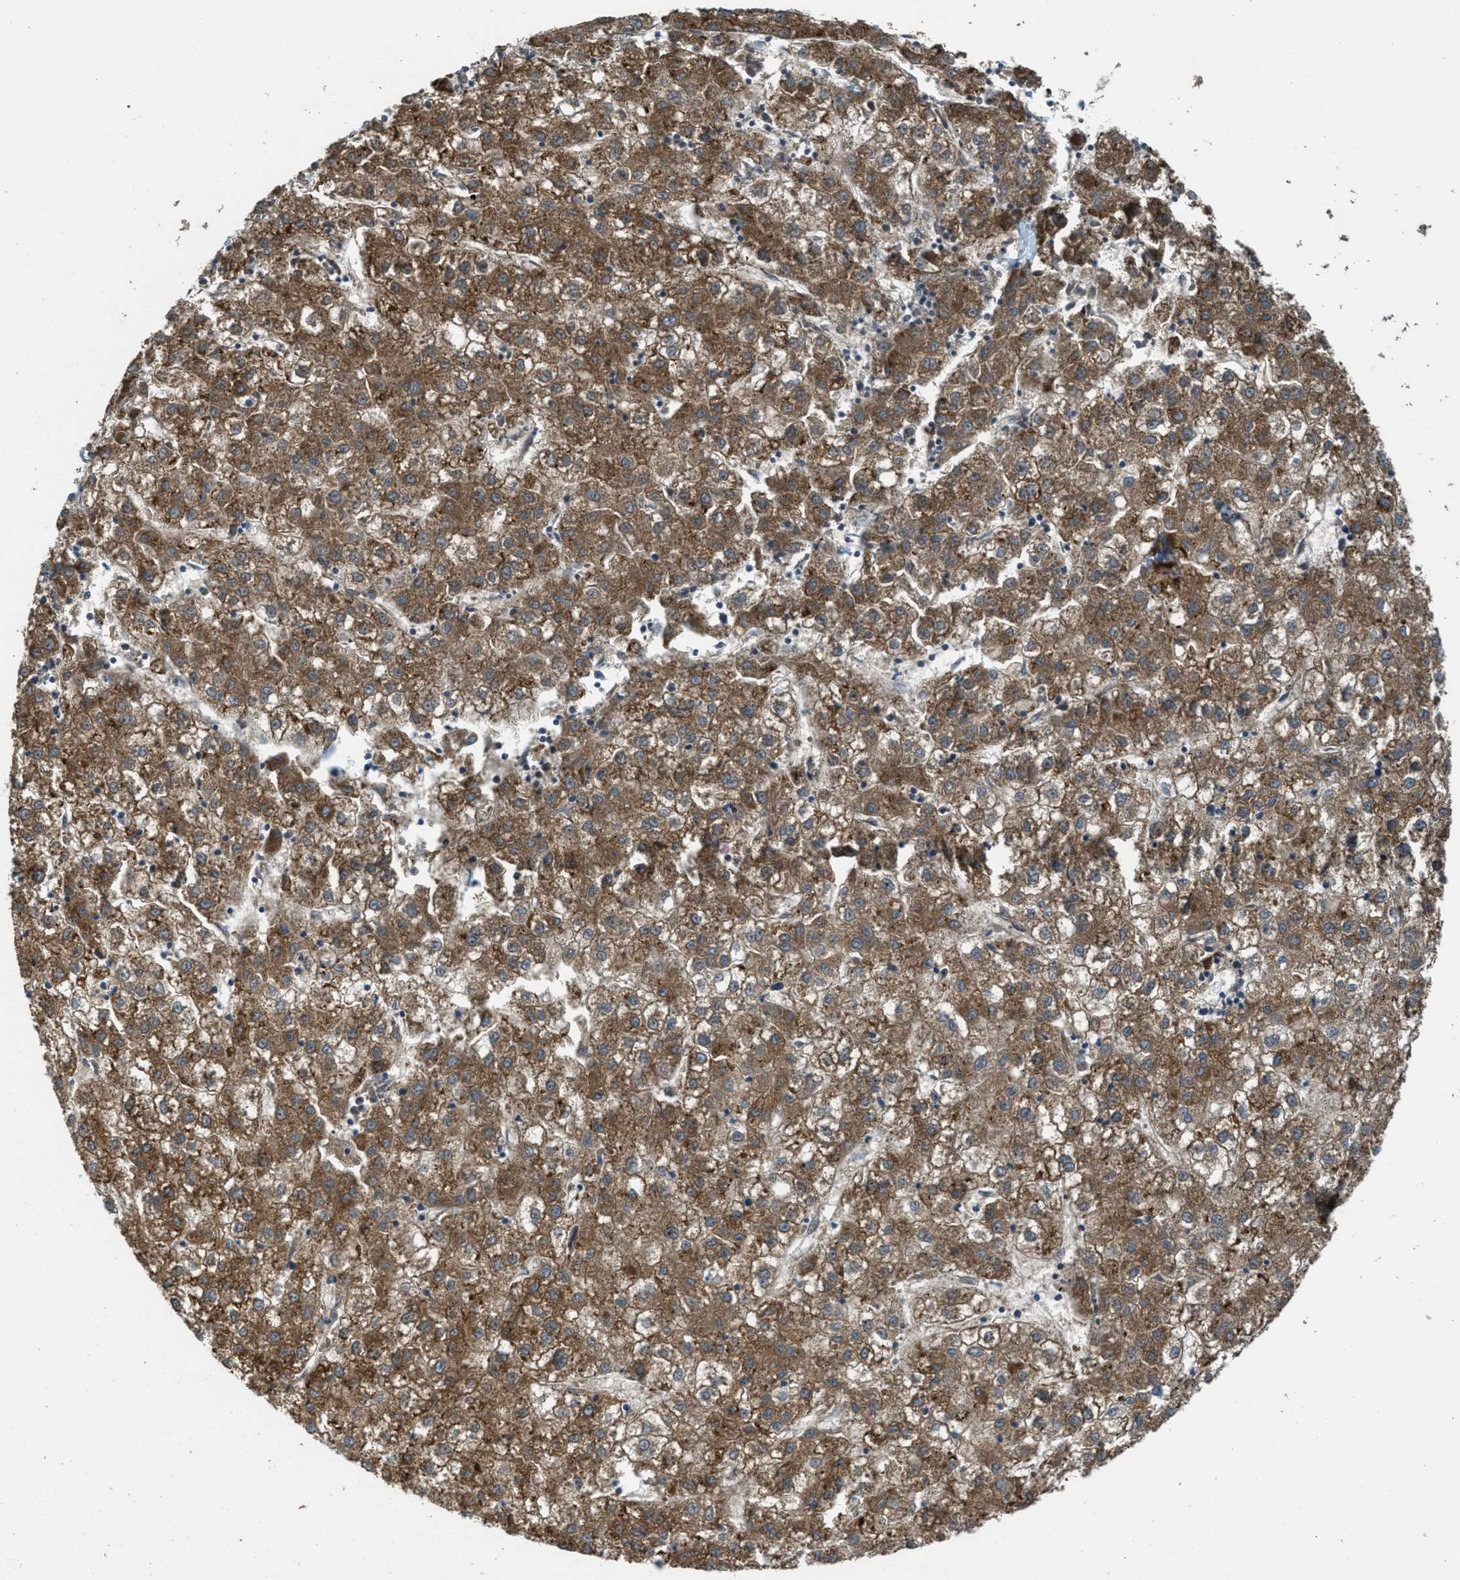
{"staining": {"intensity": "moderate", "quantity": ">75%", "location": "cytoplasmic/membranous"}, "tissue": "liver cancer", "cell_type": "Tumor cells", "image_type": "cancer", "snomed": [{"axis": "morphology", "description": "Carcinoma, Hepatocellular, NOS"}, {"axis": "topography", "description": "Liver"}], "caption": "IHC photomicrograph of liver cancer (hepatocellular carcinoma) stained for a protein (brown), which reveals medium levels of moderate cytoplasmic/membranous staining in approximately >75% of tumor cells.", "gene": "ADCY6", "patient": {"sex": "male", "age": 72}}